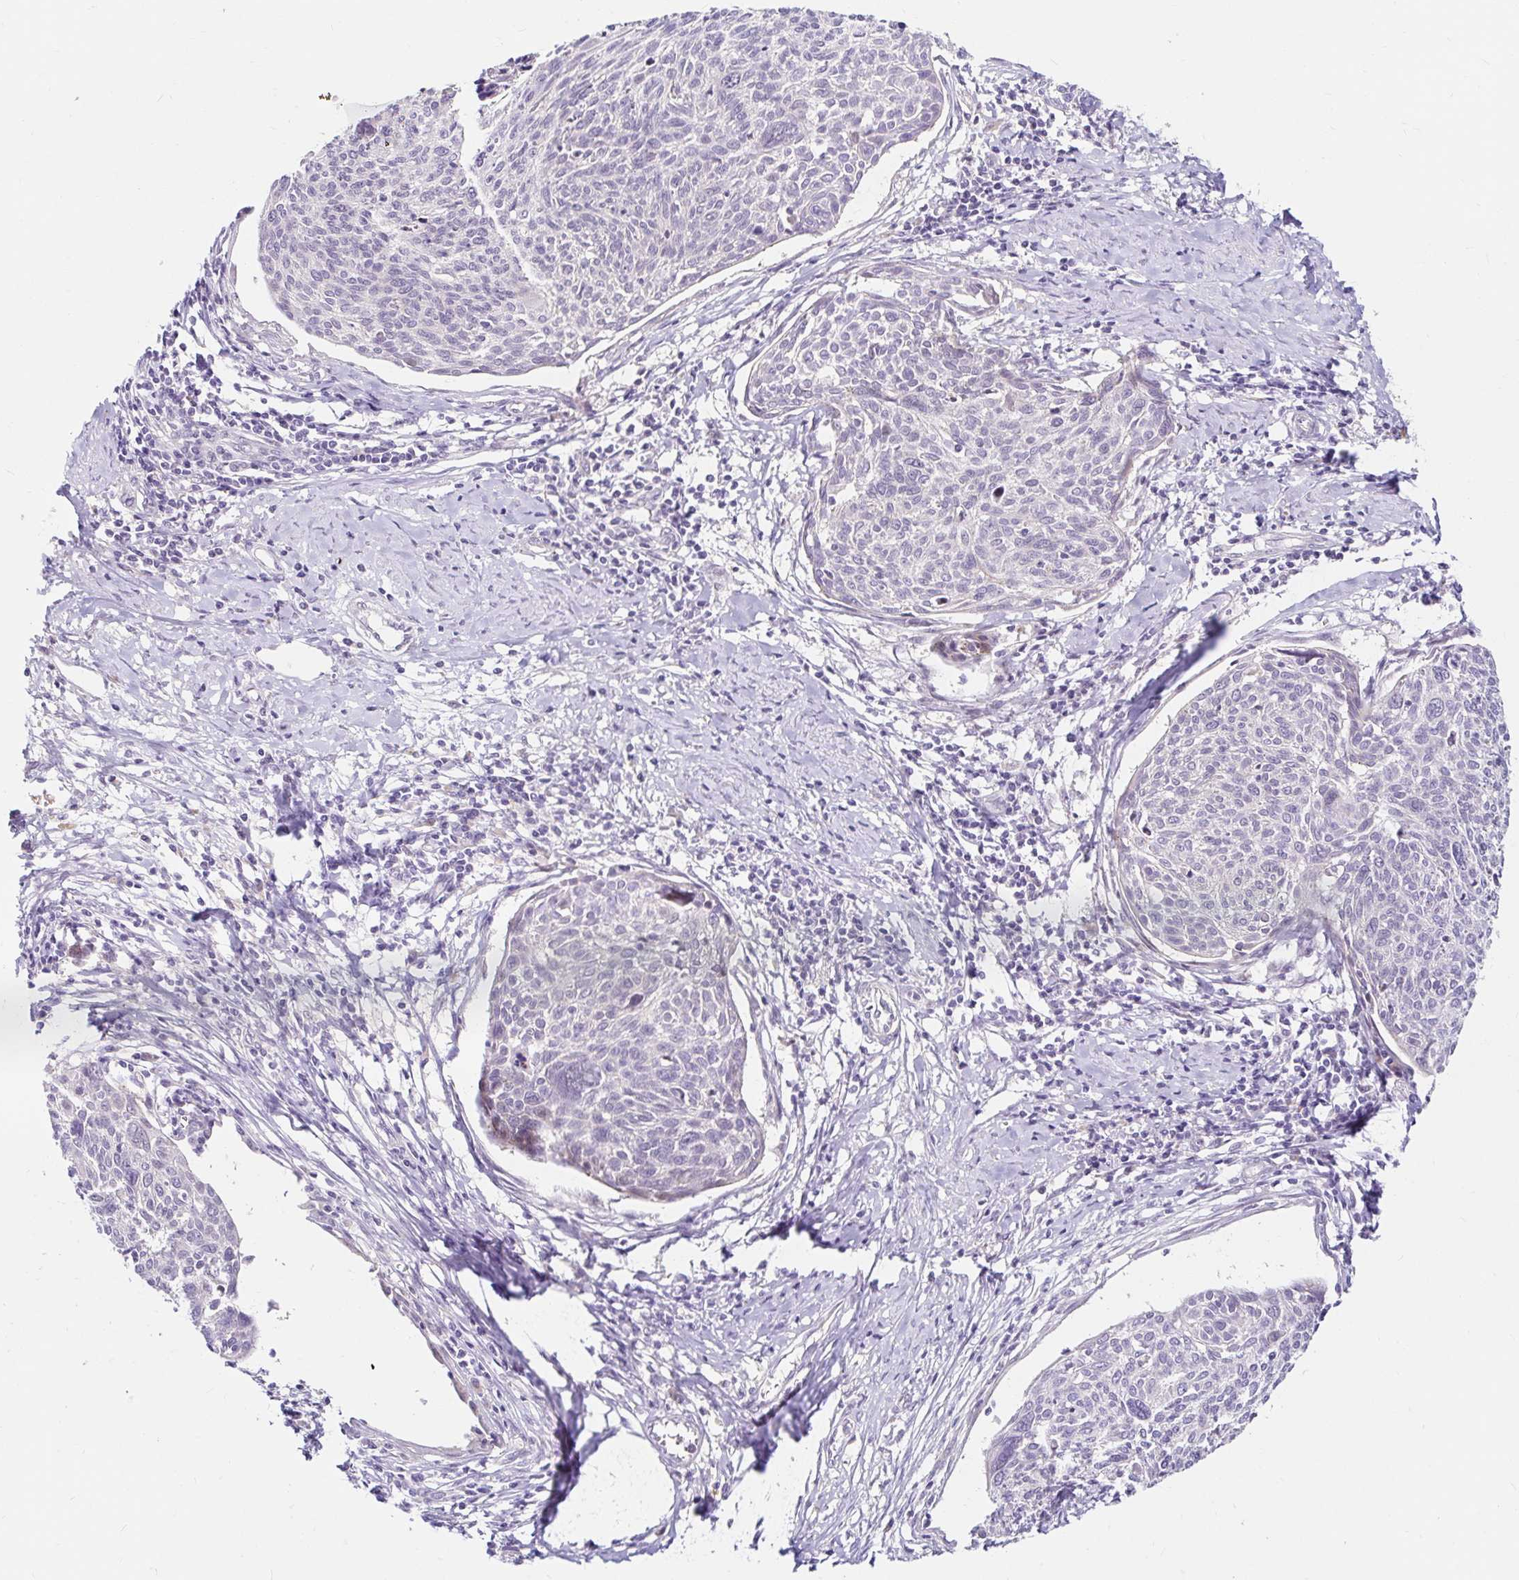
{"staining": {"intensity": "negative", "quantity": "none", "location": "none"}, "tissue": "cervical cancer", "cell_type": "Tumor cells", "image_type": "cancer", "snomed": [{"axis": "morphology", "description": "Squamous cell carcinoma, NOS"}, {"axis": "topography", "description": "Cervix"}], "caption": "Protein analysis of squamous cell carcinoma (cervical) exhibits no significant expression in tumor cells.", "gene": "GUCY1A1", "patient": {"sex": "female", "age": 49}}